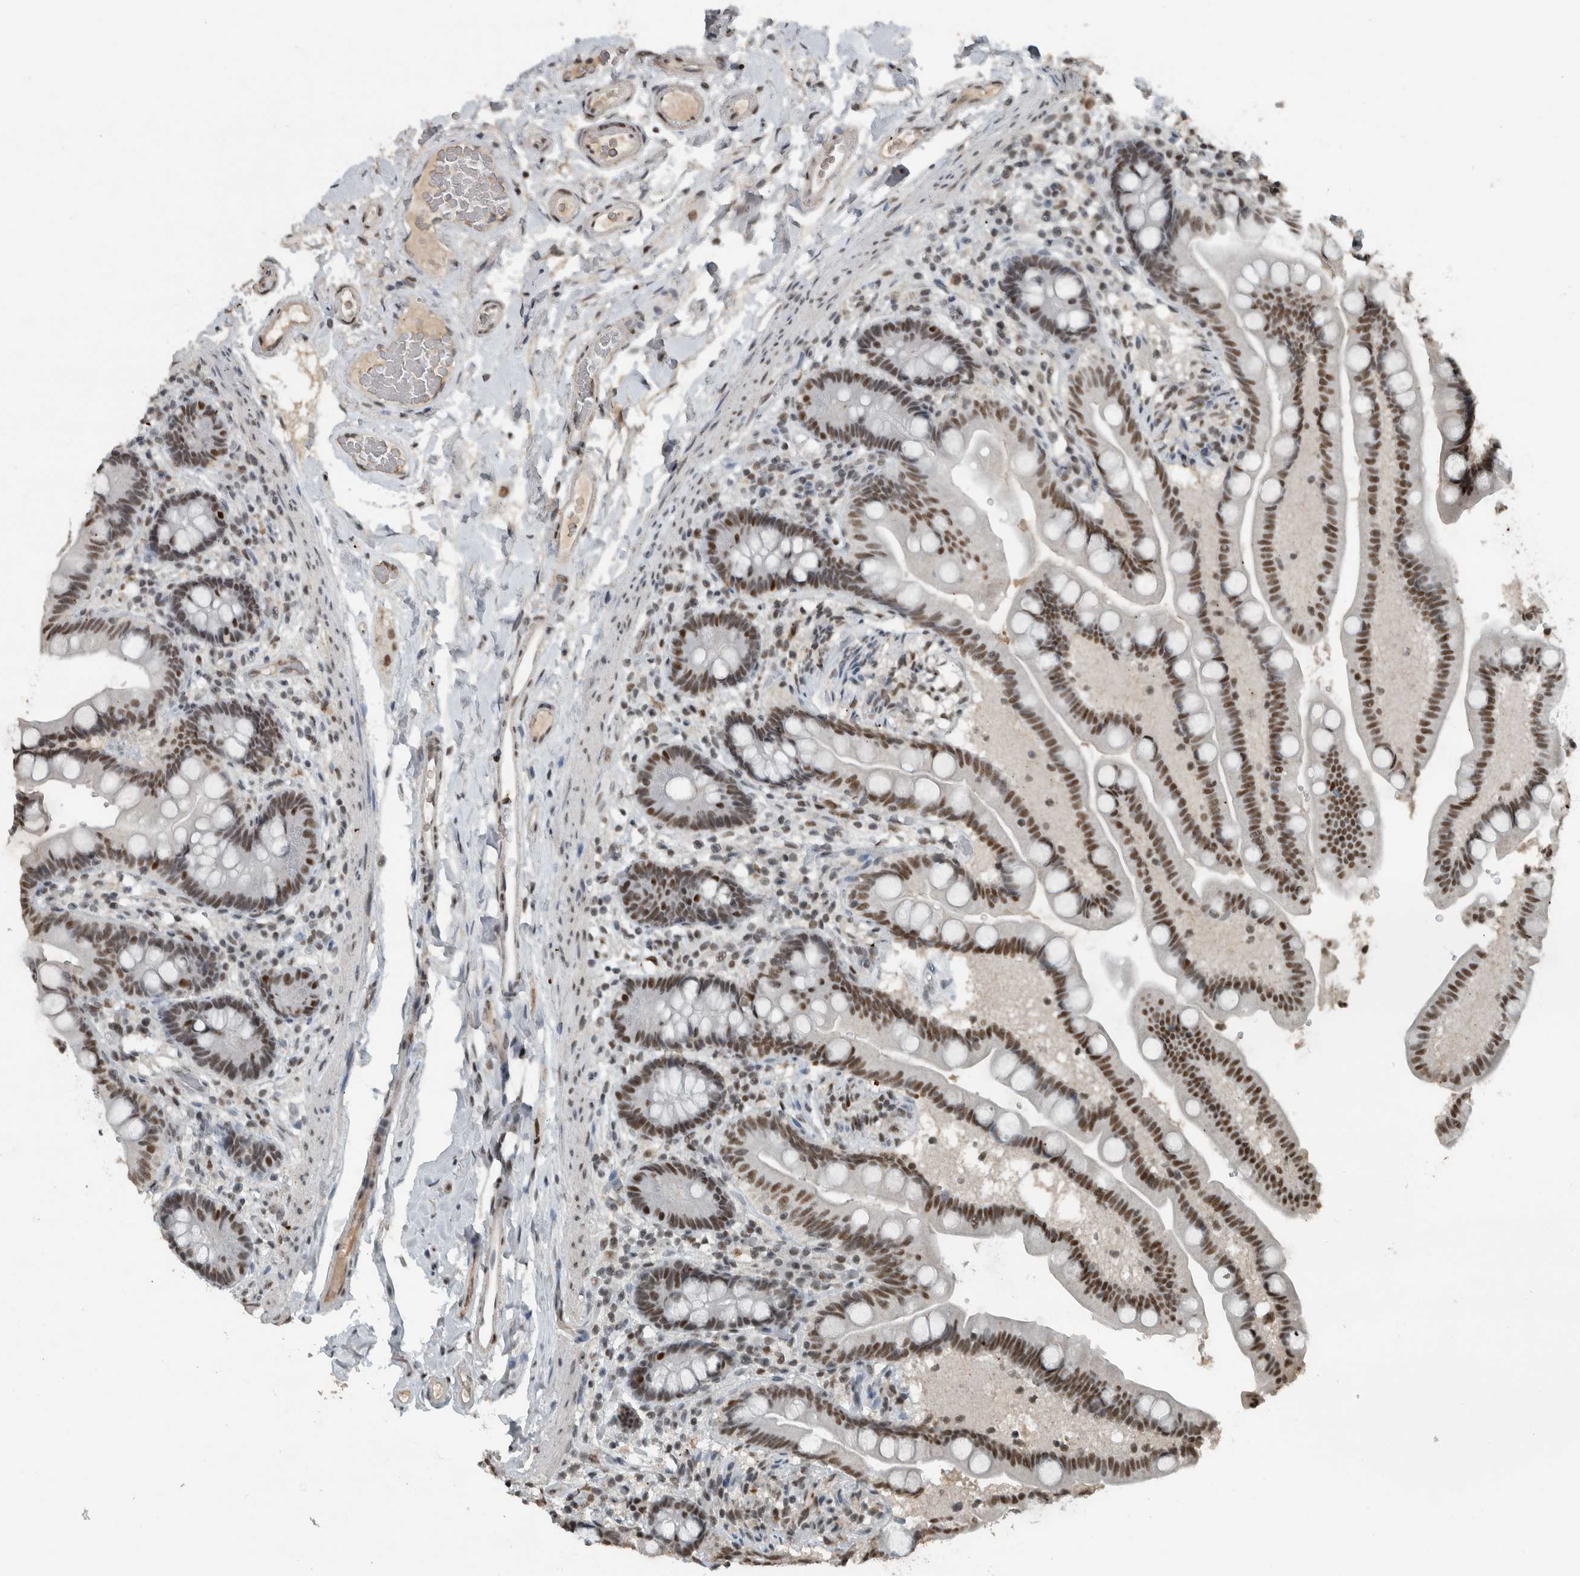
{"staining": {"intensity": "weak", "quantity": "25%-75%", "location": "nuclear"}, "tissue": "colon", "cell_type": "Endothelial cells", "image_type": "normal", "snomed": [{"axis": "morphology", "description": "Normal tissue, NOS"}, {"axis": "topography", "description": "Smooth muscle"}, {"axis": "topography", "description": "Colon"}], "caption": "Protein analysis of normal colon demonstrates weak nuclear positivity in about 25%-75% of endothelial cells. Immunohistochemistry (ihc) stains the protein in brown and the nuclei are stained blue.", "gene": "ZNF24", "patient": {"sex": "male", "age": 73}}